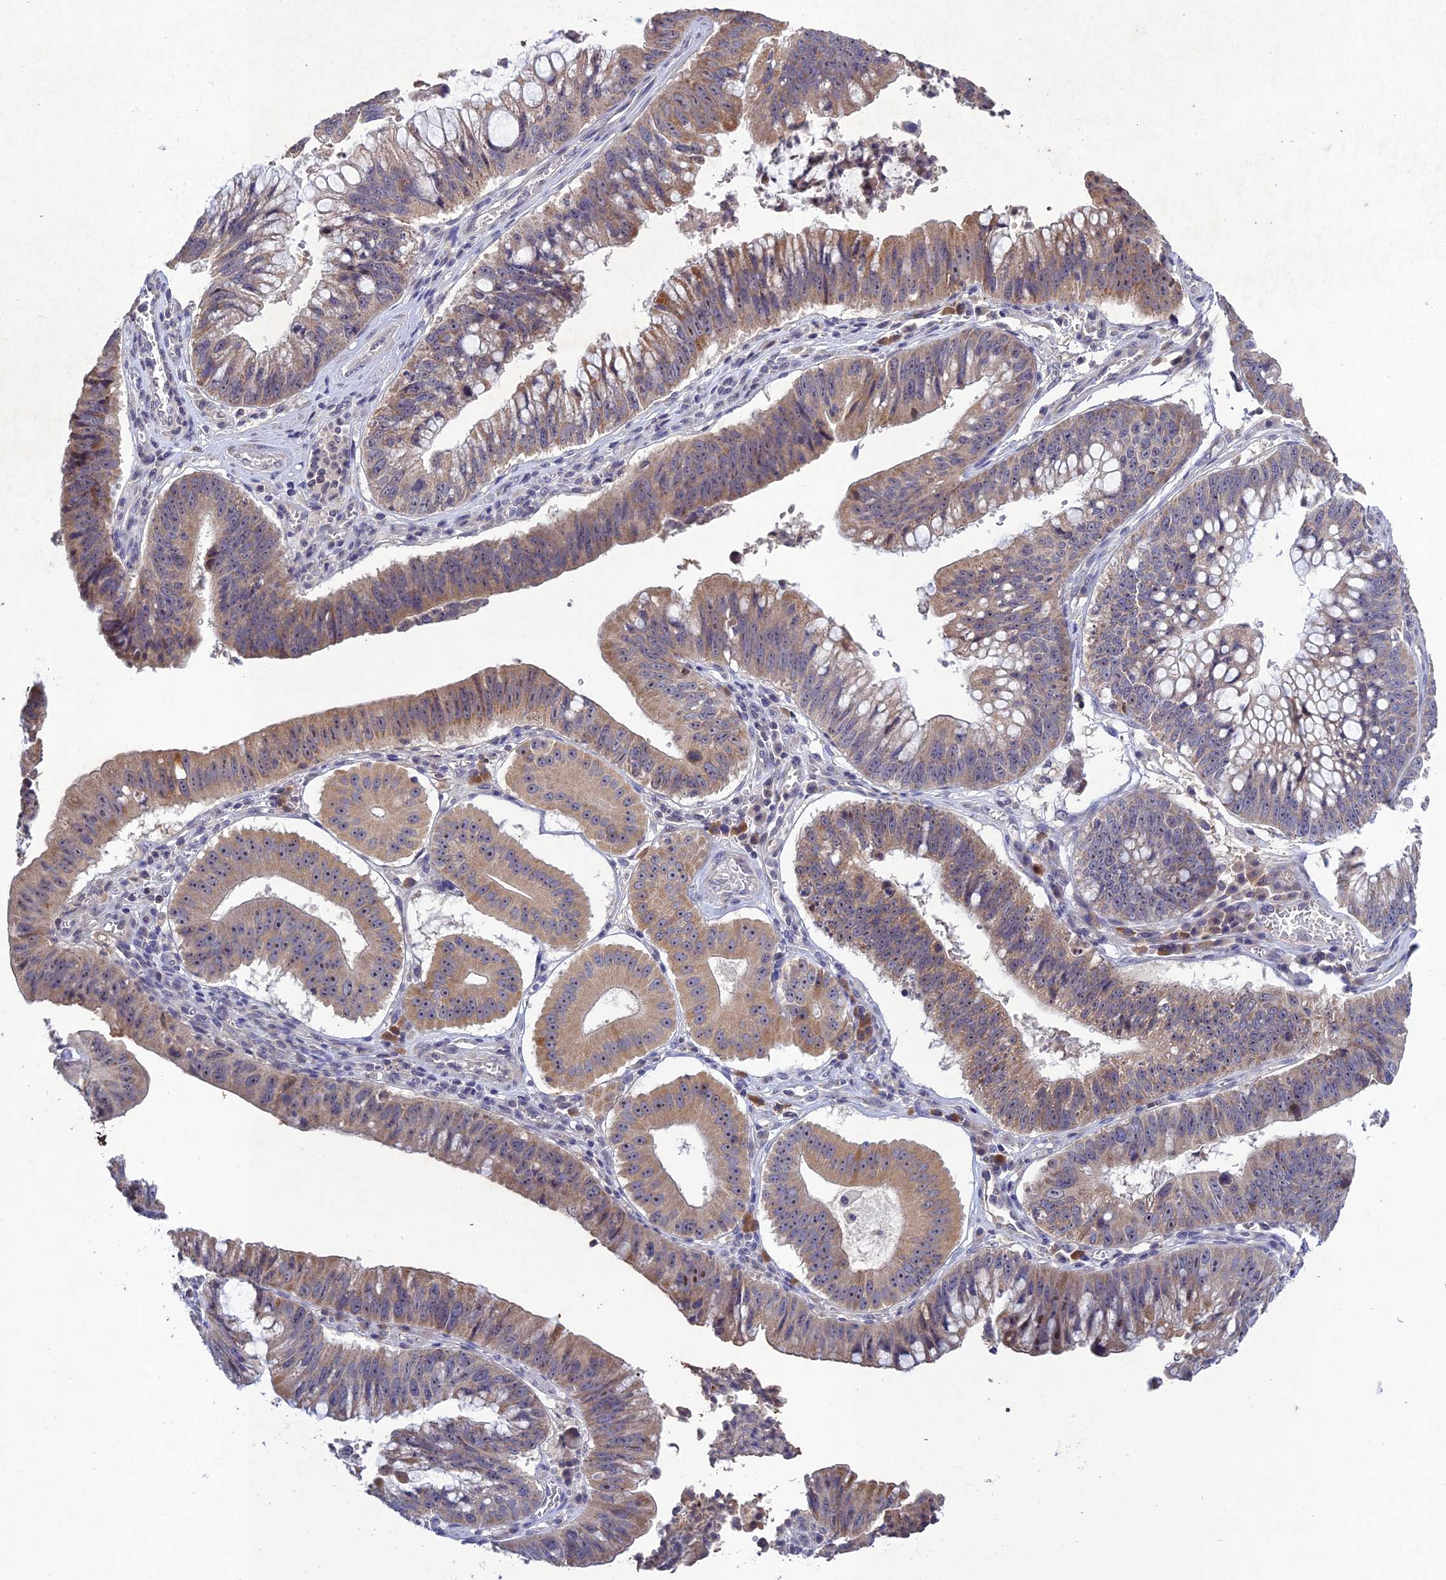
{"staining": {"intensity": "weak", "quantity": ">75%", "location": "cytoplasmic/membranous"}, "tissue": "stomach cancer", "cell_type": "Tumor cells", "image_type": "cancer", "snomed": [{"axis": "morphology", "description": "Adenocarcinoma, NOS"}, {"axis": "topography", "description": "Stomach"}], "caption": "About >75% of tumor cells in human stomach adenocarcinoma reveal weak cytoplasmic/membranous protein positivity as visualized by brown immunohistochemical staining.", "gene": "CHST5", "patient": {"sex": "male", "age": 59}}